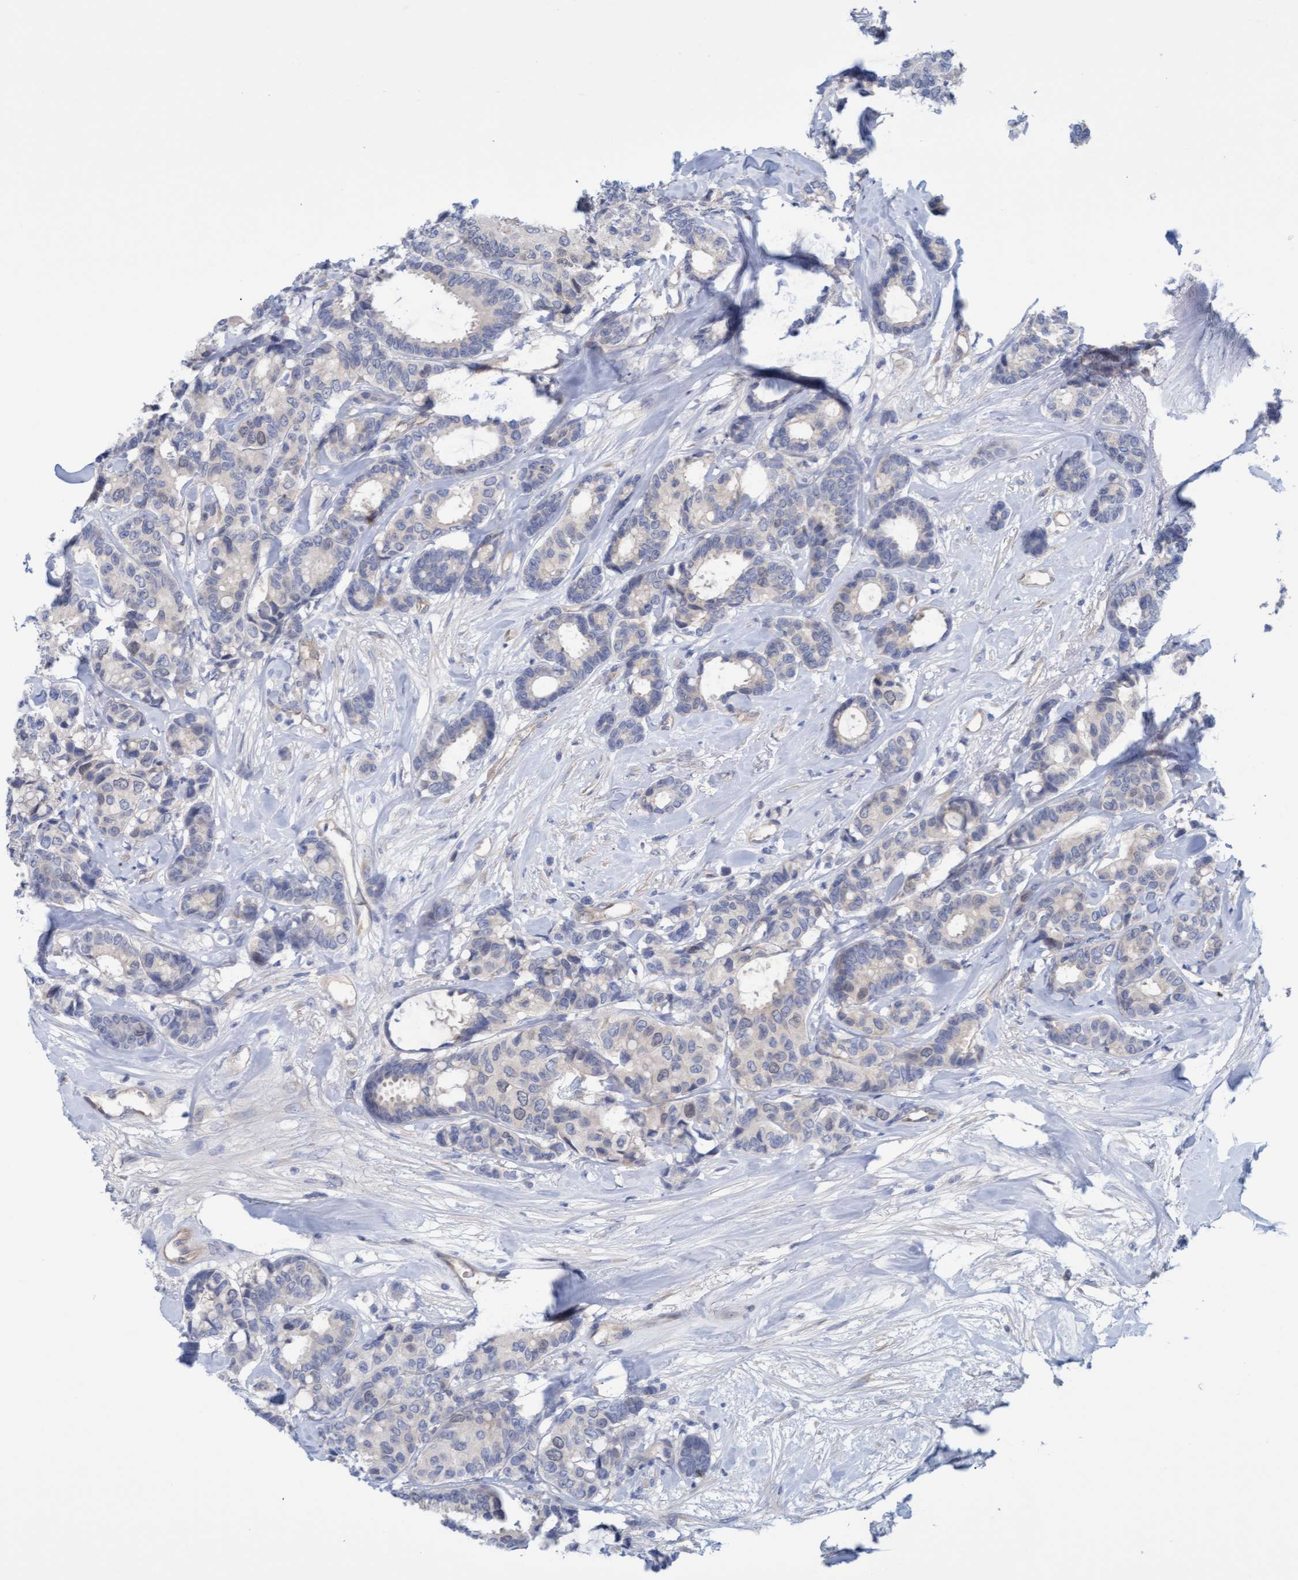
{"staining": {"intensity": "negative", "quantity": "none", "location": "none"}, "tissue": "breast cancer", "cell_type": "Tumor cells", "image_type": "cancer", "snomed": [{"axis": "morphology", "description": "Duct carcinoma"}, {"axis": "topography", "description": "Breast"}], "caption": "Immunohistochemical staining of breast cancer (infiltrating ductal carcinoma) reveals no significant staining in tumor cells. (DAB (3,3'-diaminobenzidine) immunohistochemistry (IHC) with hematoxylin counter stain).", "gene": "STXBP1", "patient": {"sex": "female", "age": 87}}